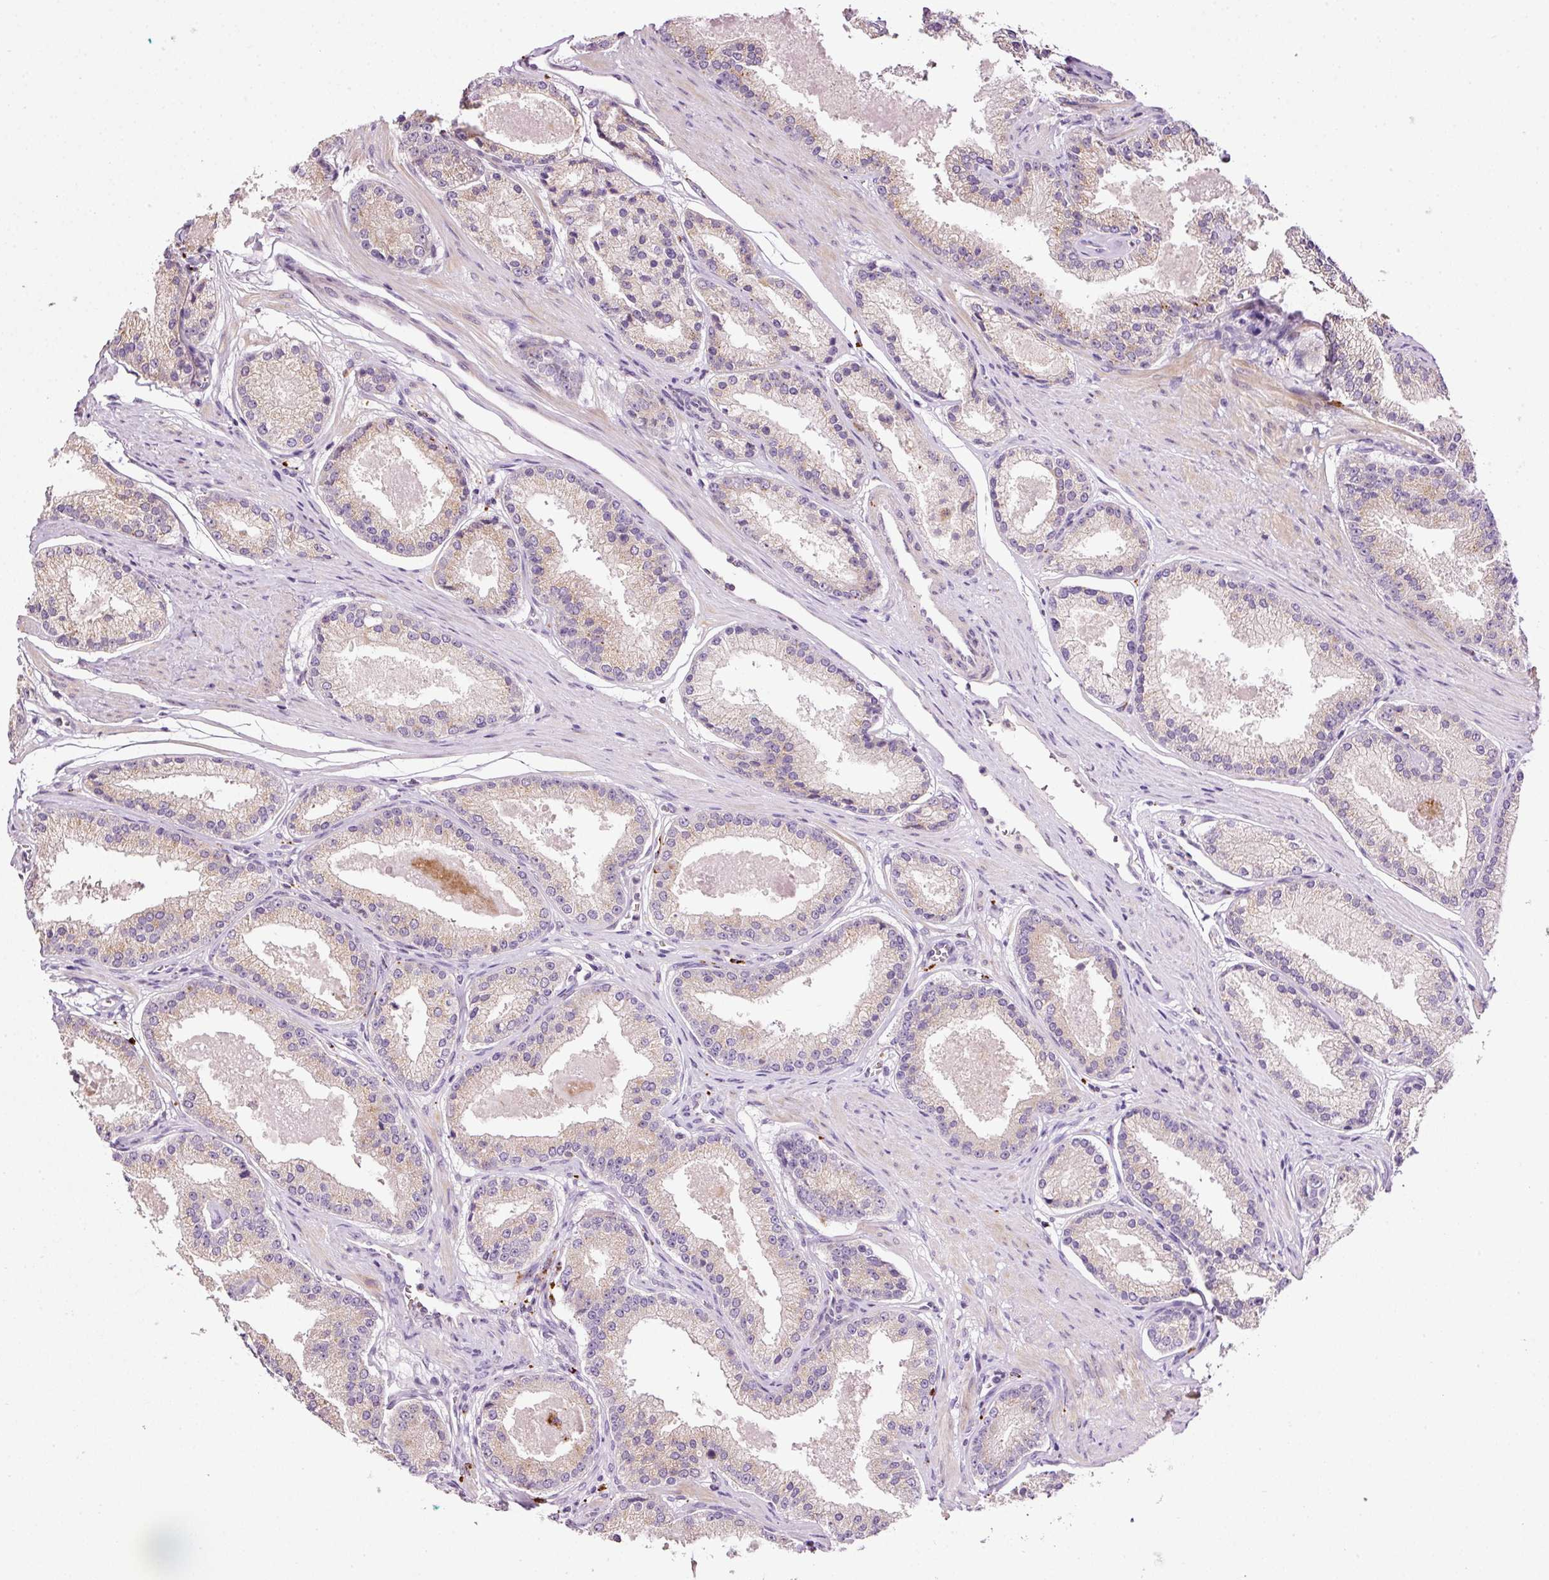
{"staining": {"intensity": "weak", "quantity": ">75%", "location": "cytoplasmic/membranous"}, "tissue": "prostate cancer", "cell_type": "Tumor cells", "image_type": "cancer", "snomed": [{"axis": "morphology", "description": "Adenocarcinoma, Low grade"}, {"axis": "topography", "description": "Prostate"}], "caption": "Low-grade adenocarcinoma (prostate) stained for a protein exhibits weak cytoplasmic/membranous positivity in tumor cells.", "gene": "ZNF639", "patient": {"sex": "male", "age": 59}}